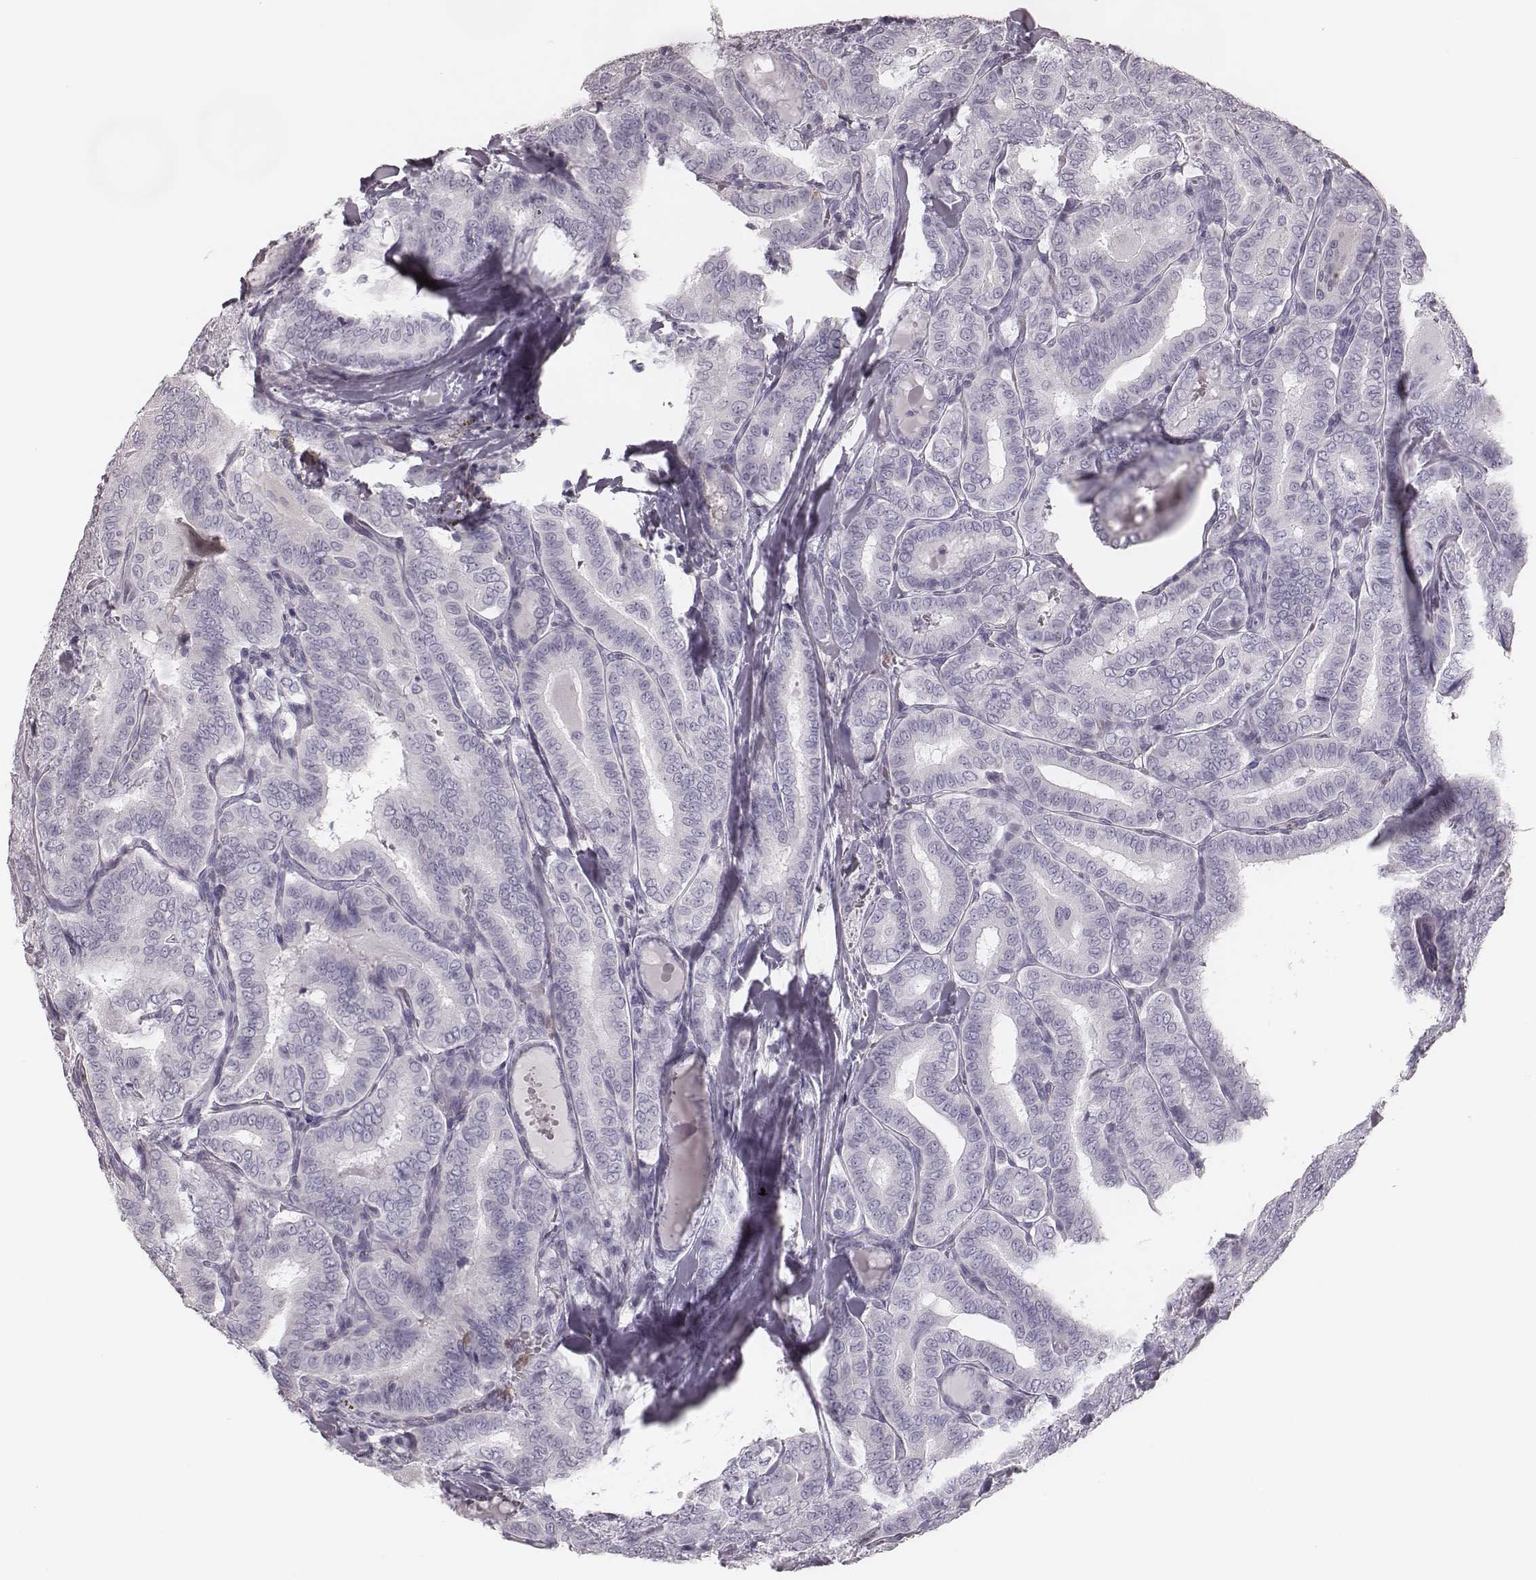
{"staining": {"intensity": "negative", "quantity": "none", "location": "none"}, "tissue": "thyroid cancer", "cell_type": "Tumor cells", "image_type": "cancer", "snomed": [{"axis": "morphology", "description": "Papillary adenocarcinoma, NOS"}, {"axis": "morphology", "description": "Papillary adenoma metastatic"}, {"axis": "topography", "description": "Thyroid gland"}], "caption": "Tumor cells show no significant staining in papillary adenocarcinoma (thyroid). (DAB immunohistochemistry (IHC) with hematoxylin counter stain).", "gene": "ELANE", "patient": {"sex": "female", "age": 50}}